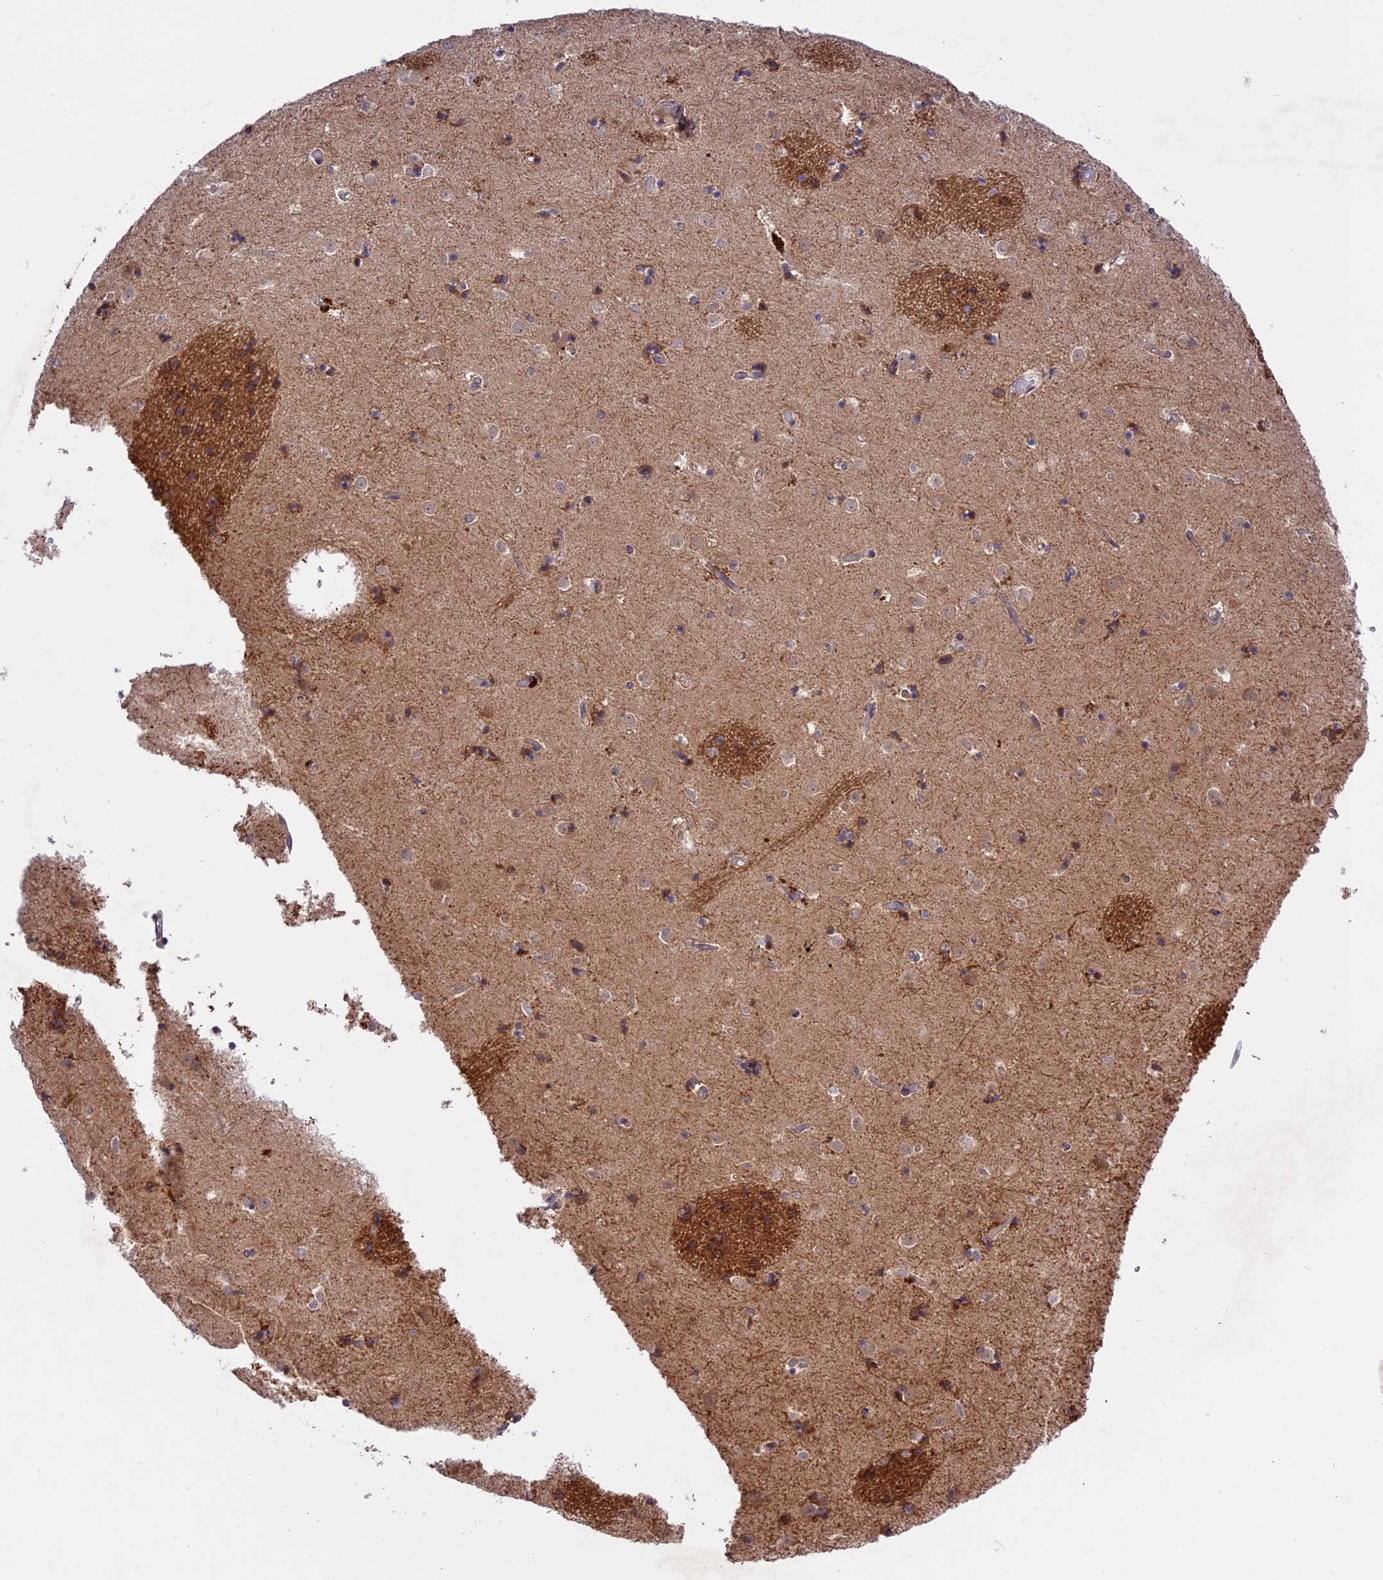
{"staining": {"intensity": "weak", "quantity": "<25%", "location": "cytoplasmic/membranous"}, "tissue": "caudate", "cell_type": "Glial cells", "image_type": "normal", "snomed": [{"axis": "morphology", "description": "Normal tissue, NOS"}, {"axis": "topography", "description": "Lateral ventricle wall"}], "caption": "High magnification brightfield microscopy of normal caudate stained with DAB (3,3'-diaminobenzidine) (brown) and counterstained with hematoxylin (blue): glial cells show no significant positivity. Nuclei are stained in blue.", "gene": "SPRED1", "patient": {"sex": "female", "age": 52}}